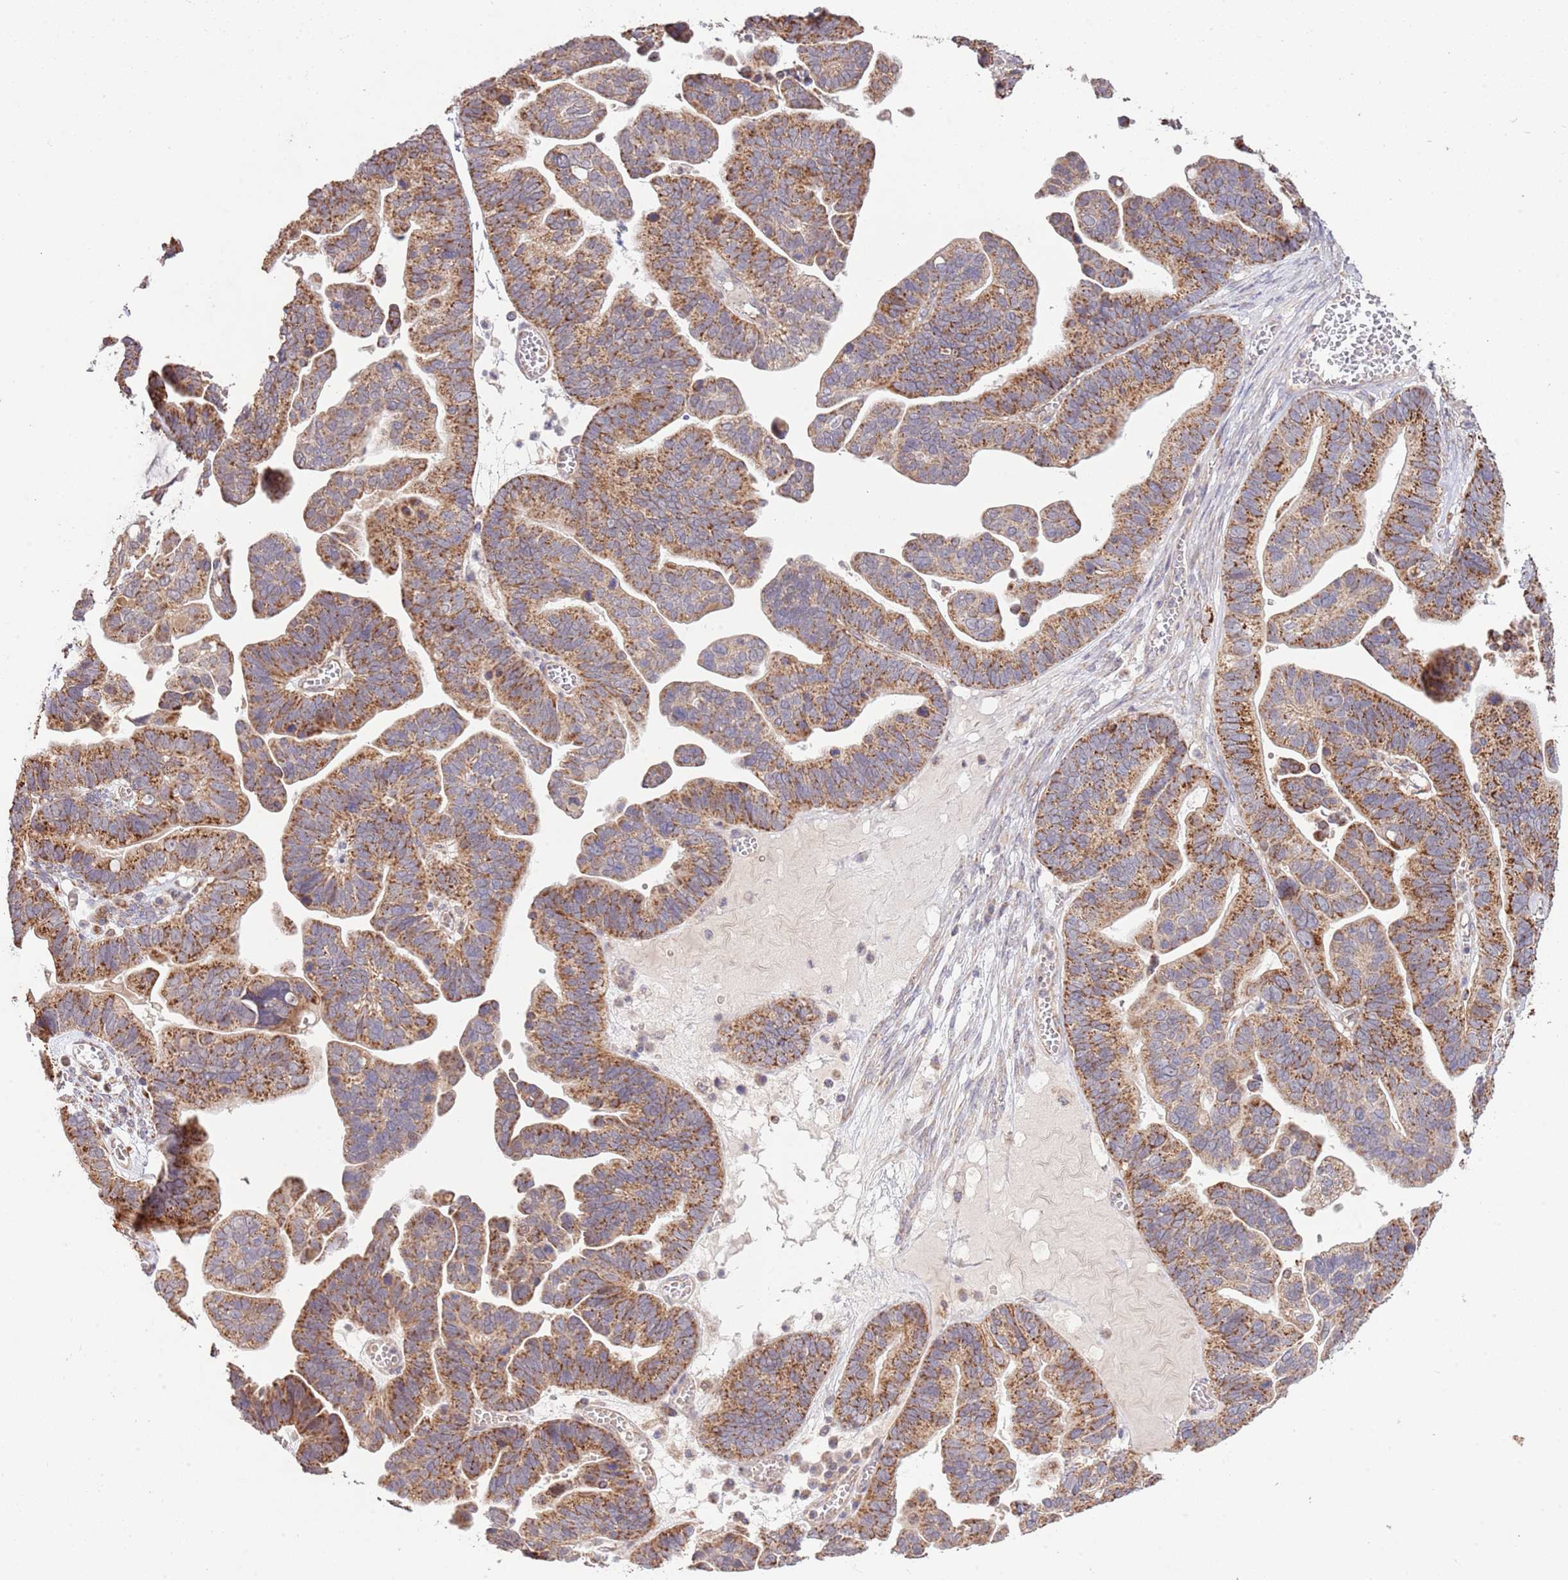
{"staining": {"intensity": "strong", "quantity": ">75%", "location": "cytoplasmic/membranous"}, "tissue": "ovarian cancer", "cell_type": "Tumor cells", "image_type": "cancer", "snomed": [{"axis": "morphology", "description": "Cystadenocarcinoma, serous, NOS"}, {"axis": "topography", "description": "Ovary"}], "caption": "Human ovarian cancer stained with a brown dye demonstrates strong cytoplasmic/membranous positive positivity in approximately >75% of tumor cells.", "gene": "IVD", "patient": {"sex": "female", "age": 56}}